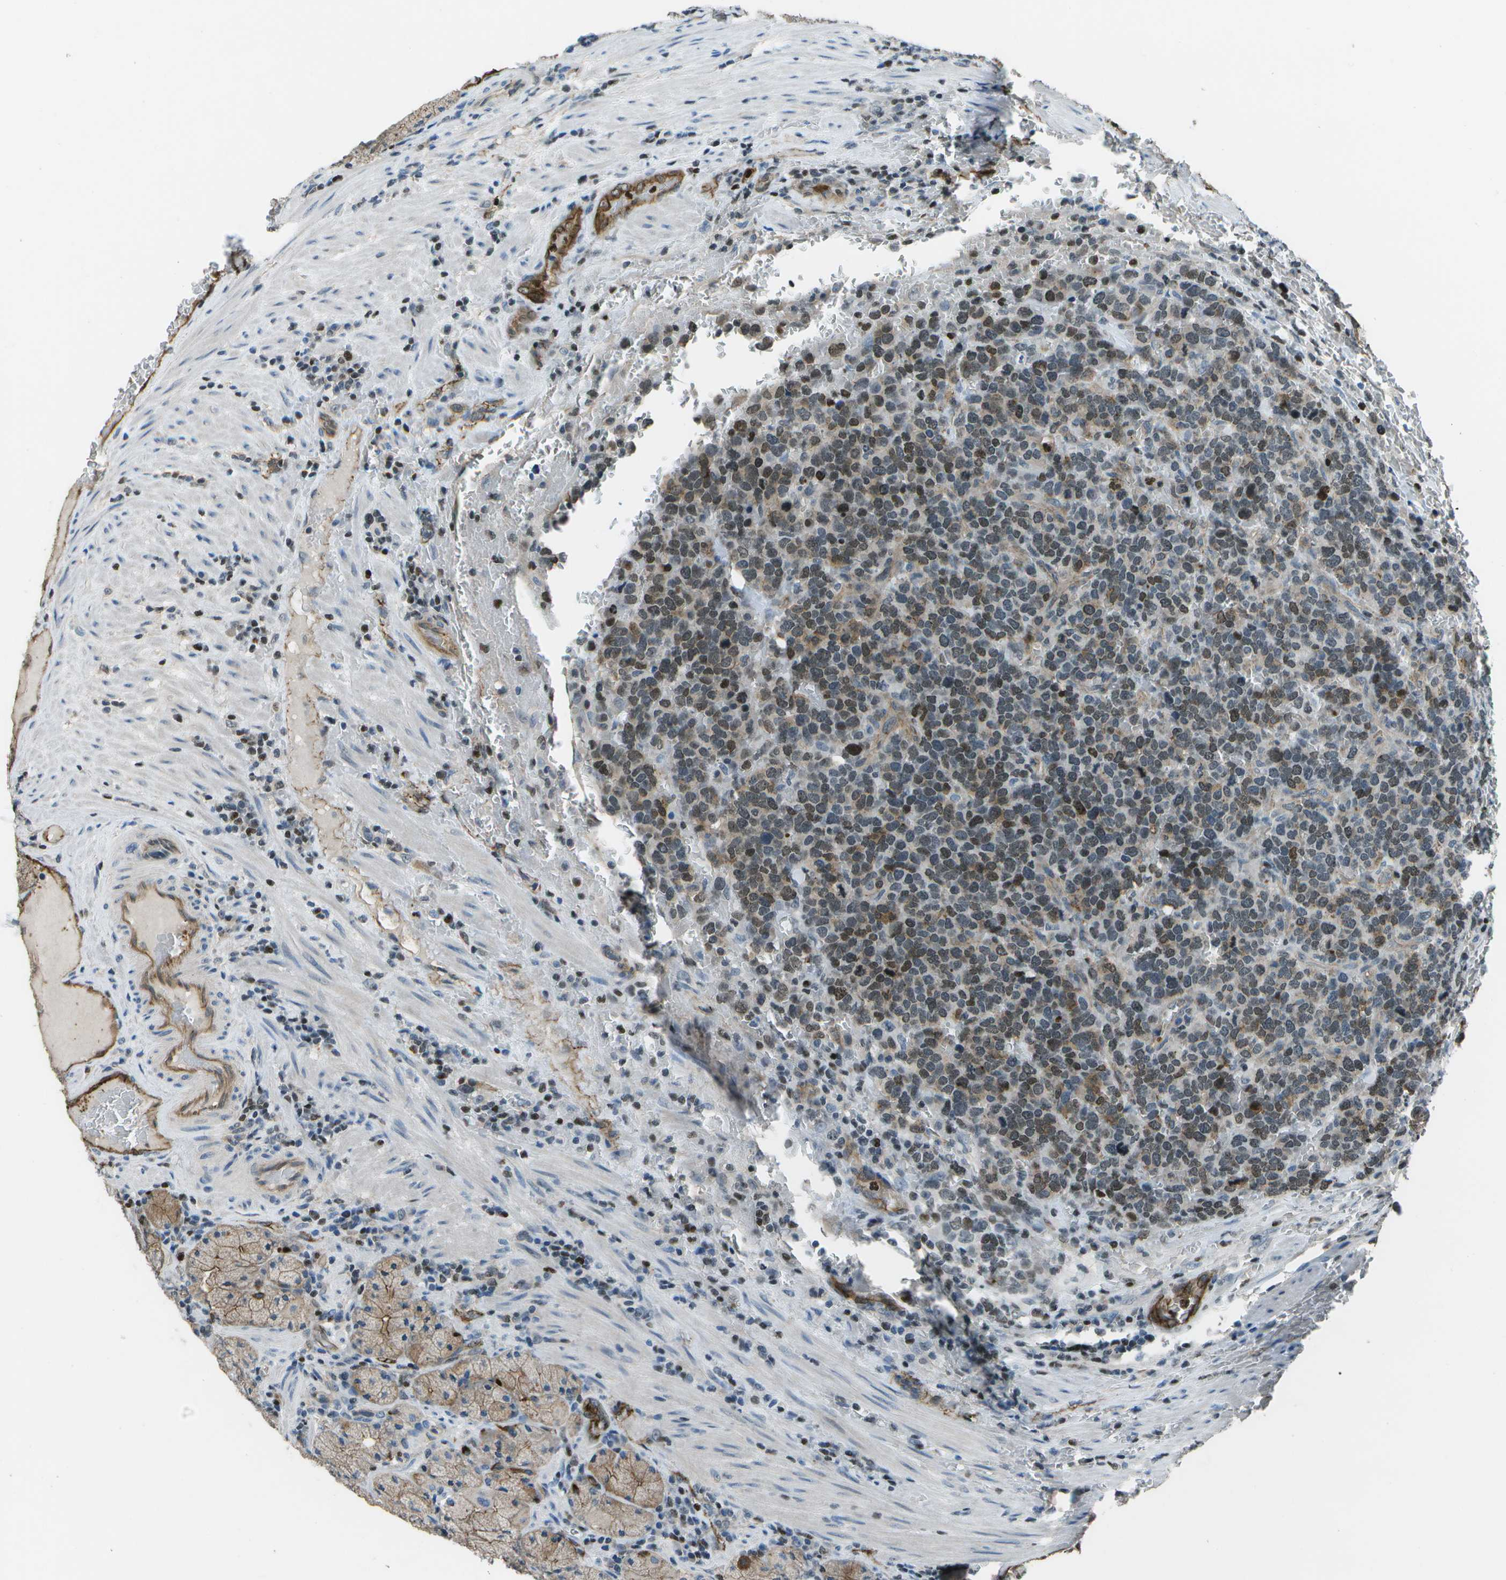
{"staining": {"intensity": "moderate", "quantity": "25%-75%", "location": "cytoplasmic/membranous"}, "tissue": "stomach", "cell_type": "Glandular cells", "image_type": "normal", "snomed": [{"axis": "morphology", "description": "Normal tissue, NOS"}, {"axis": "morphology", "description": "Carcinoid, malignant, NOS"}, {"axis": "topography", "description": "Stomach, upper"}], "caption": "Protein staining of normal stomach displays moderate cytoplasmic/membranous positivity in approximately 25%-75% of glandular cells. The staining was performed using DAB (3,3'-diaminobenzidine), with brown indicating positive protein expression. Nuclei are stained blue with hematoxylin.", "gene": "PDLIM1", "patient": {"sex": "male", "age": 39}}